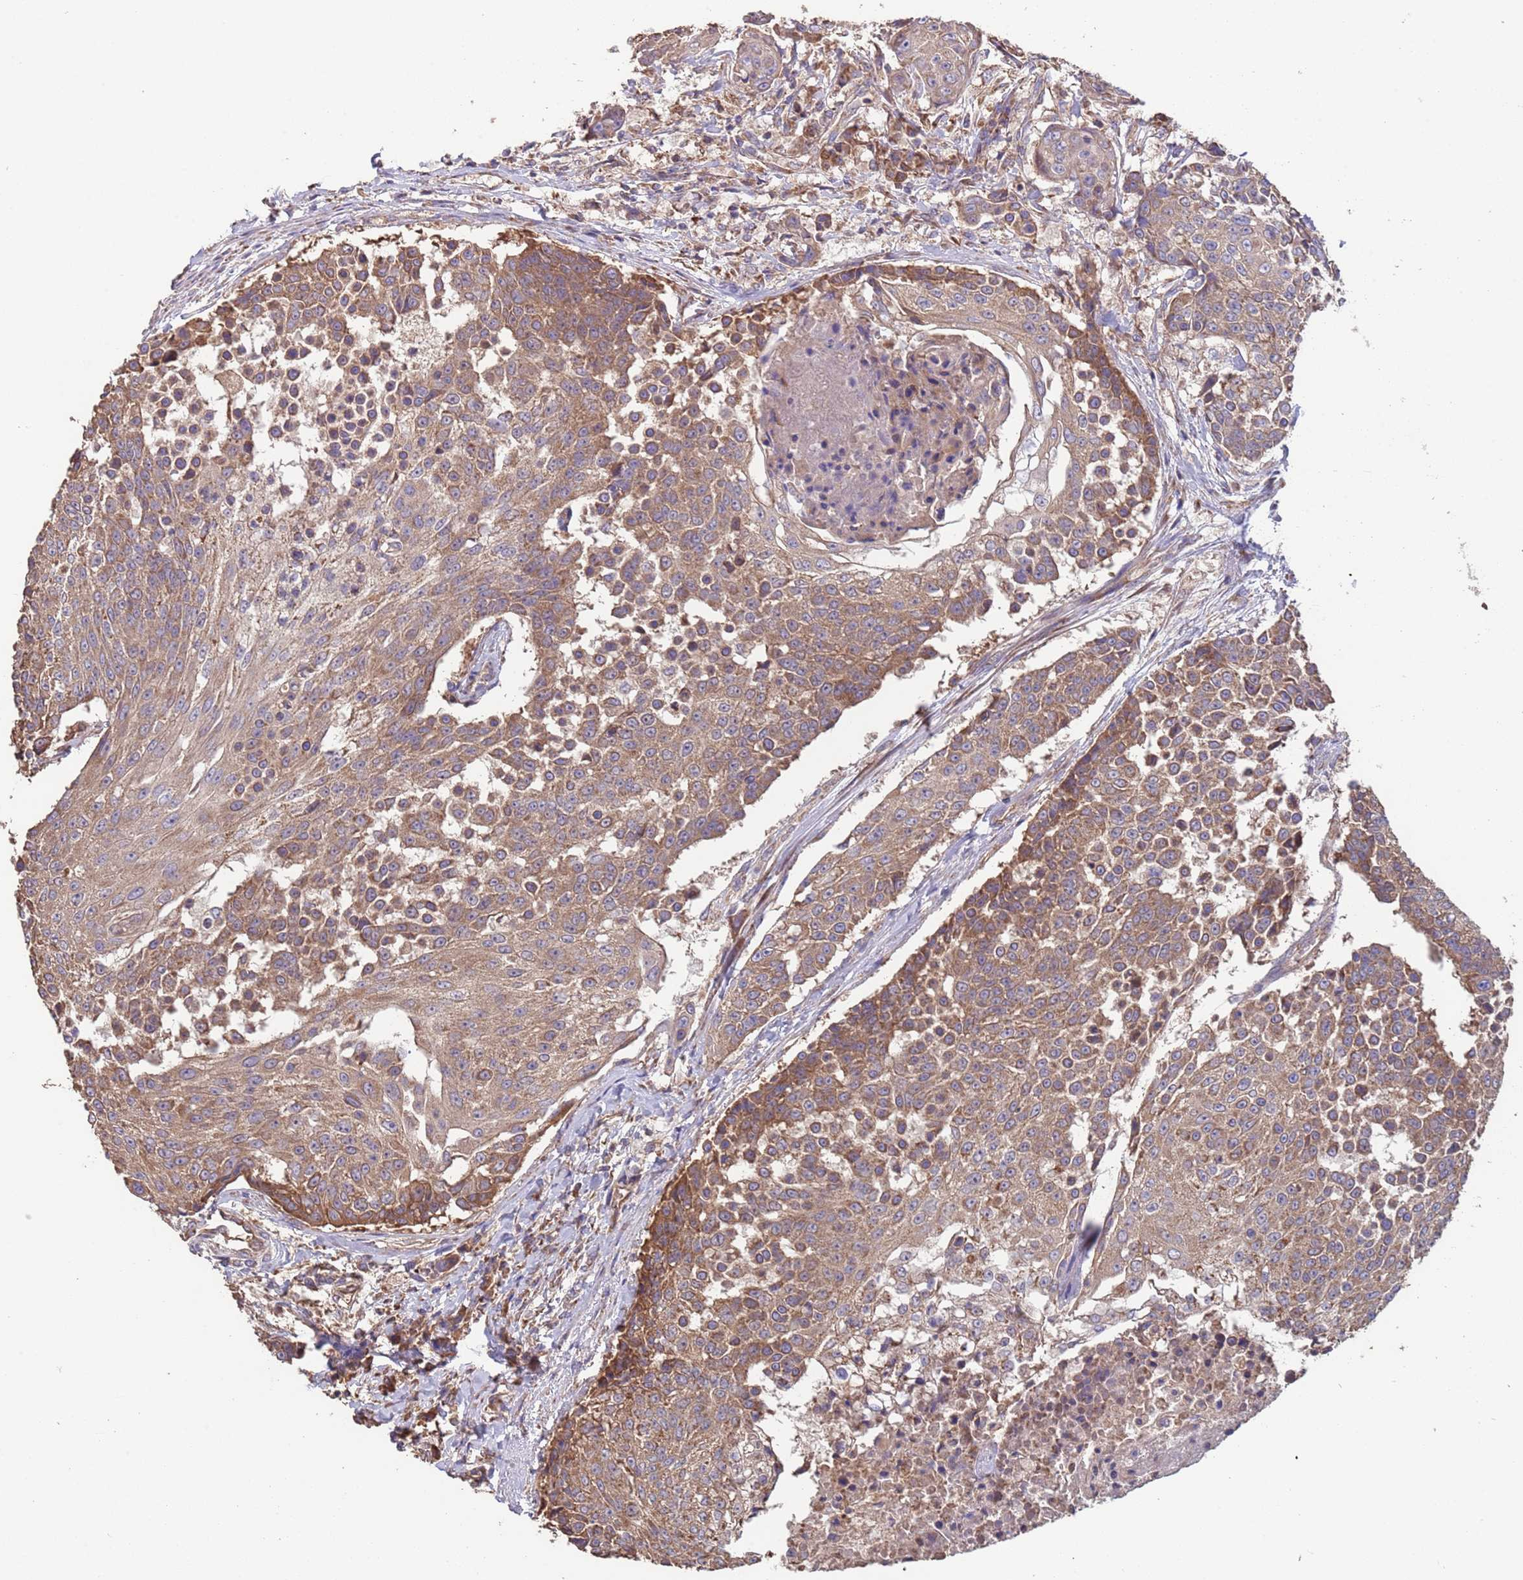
{"staining": {"intensity": "moderate", "quantity": ">75%", "location": "cytoplasmic/membranous"}, "tissue": "urothelial cancer", "cell_type": "Tumor cells", "image_type": "cancer", "snomed": [{"axis": "morphology", "description": "Urothelial carcinoma, High grade"}, {"axis": "topography", "description": "Urinary bladder"}], "caption": "Moderate cytoplasmic/membranous positivity is identified in about >75% of tumor cells in urothelial cancer.", "gene": "EEF1AKMT1", "patient": {"sex": "female", "age": 63}}